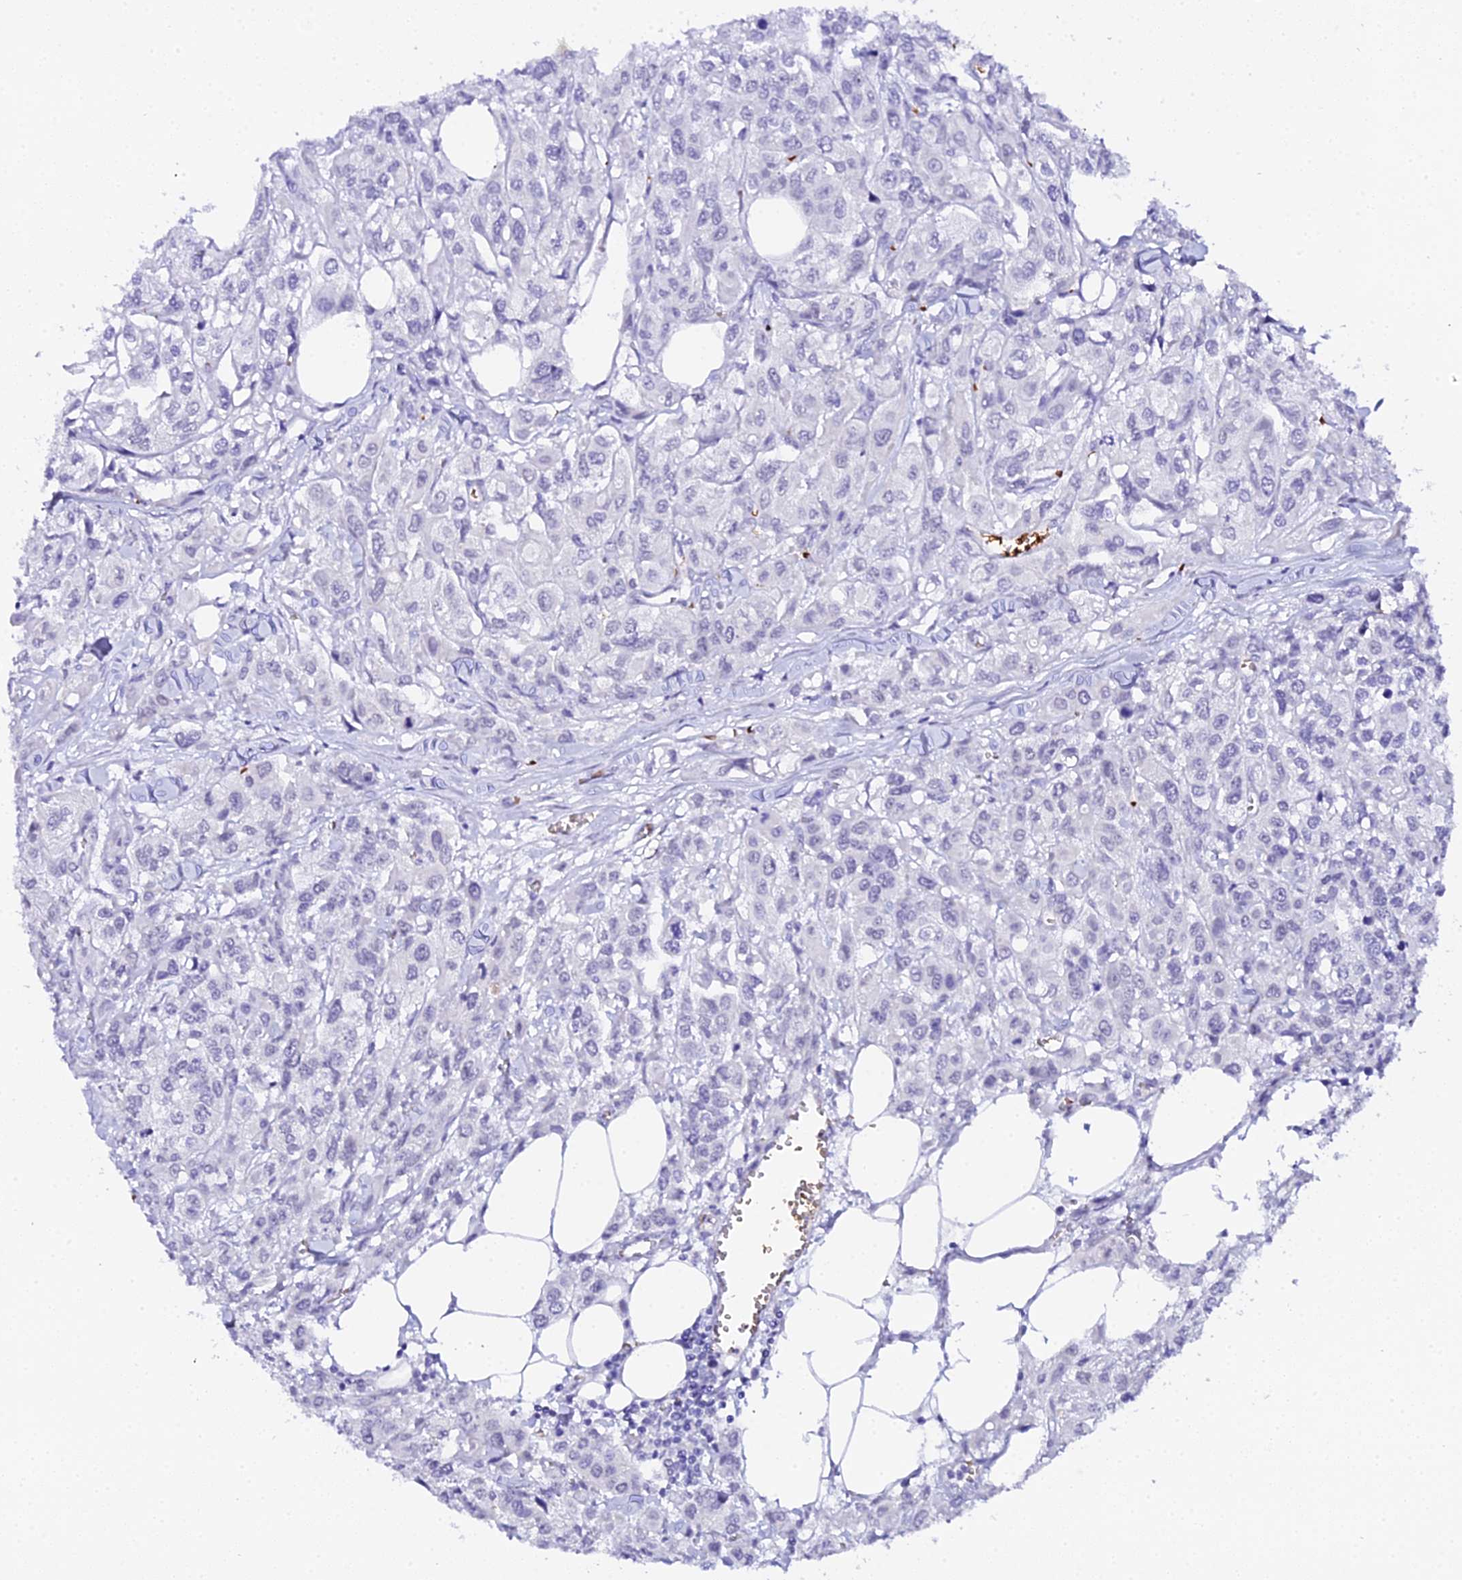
{"staining": {"intensity": "negative", "quantity": "none", "location": "none"}, "tissue": "urothelial cancer", "cell_type": "Tumor cells", "image_type": "cancer", "snomed": [{"axis": "morphology", "description": "Urothelial carcinoma, High grade"}, {"axis": "topography", "description": "Urinary bladder"}], "caption": "There is no significant staining in tumor cells of urothelial cancer.", "gene": "CFAP45", "patient": {"sex": "male", "age": 67}}